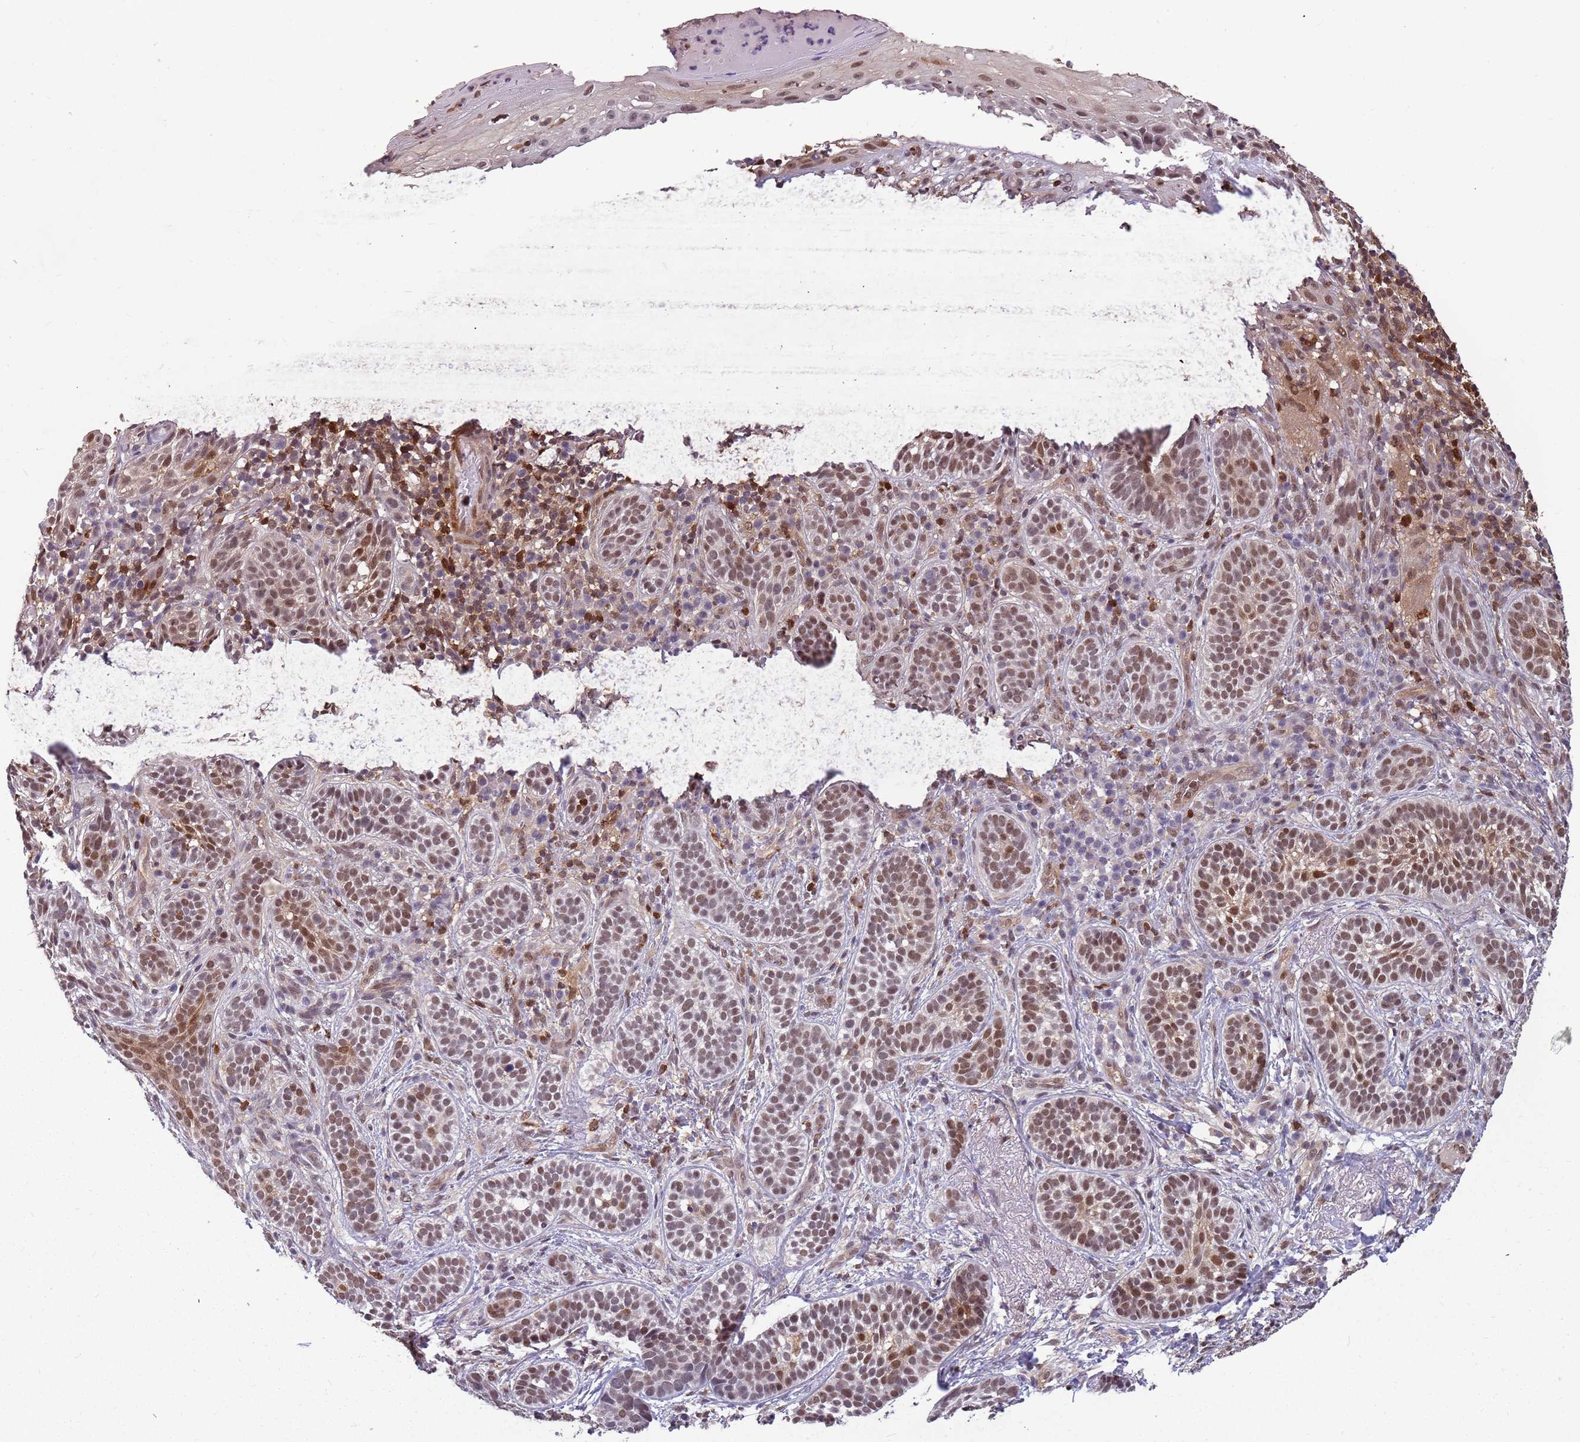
{"staining": {"intensity": "moderate", "quantity": ">75%", "location": "nuclear"}, "tissue": "skin cancer", "cell_type": "Tumor cells", "image_type": "cancer", "snomed": [{"axis": "morphology", "description": "Basal cell carcinoma"}, {"axis": "topography", "description": "Skin"}], "caption": "Protein staining of skin basal cell carcinoma tissue exhibits moderate nuclear expression in approximately >75% of tumor cells.", "gene": "GBP2", "patient": {"sex": "male", "age": 71}}